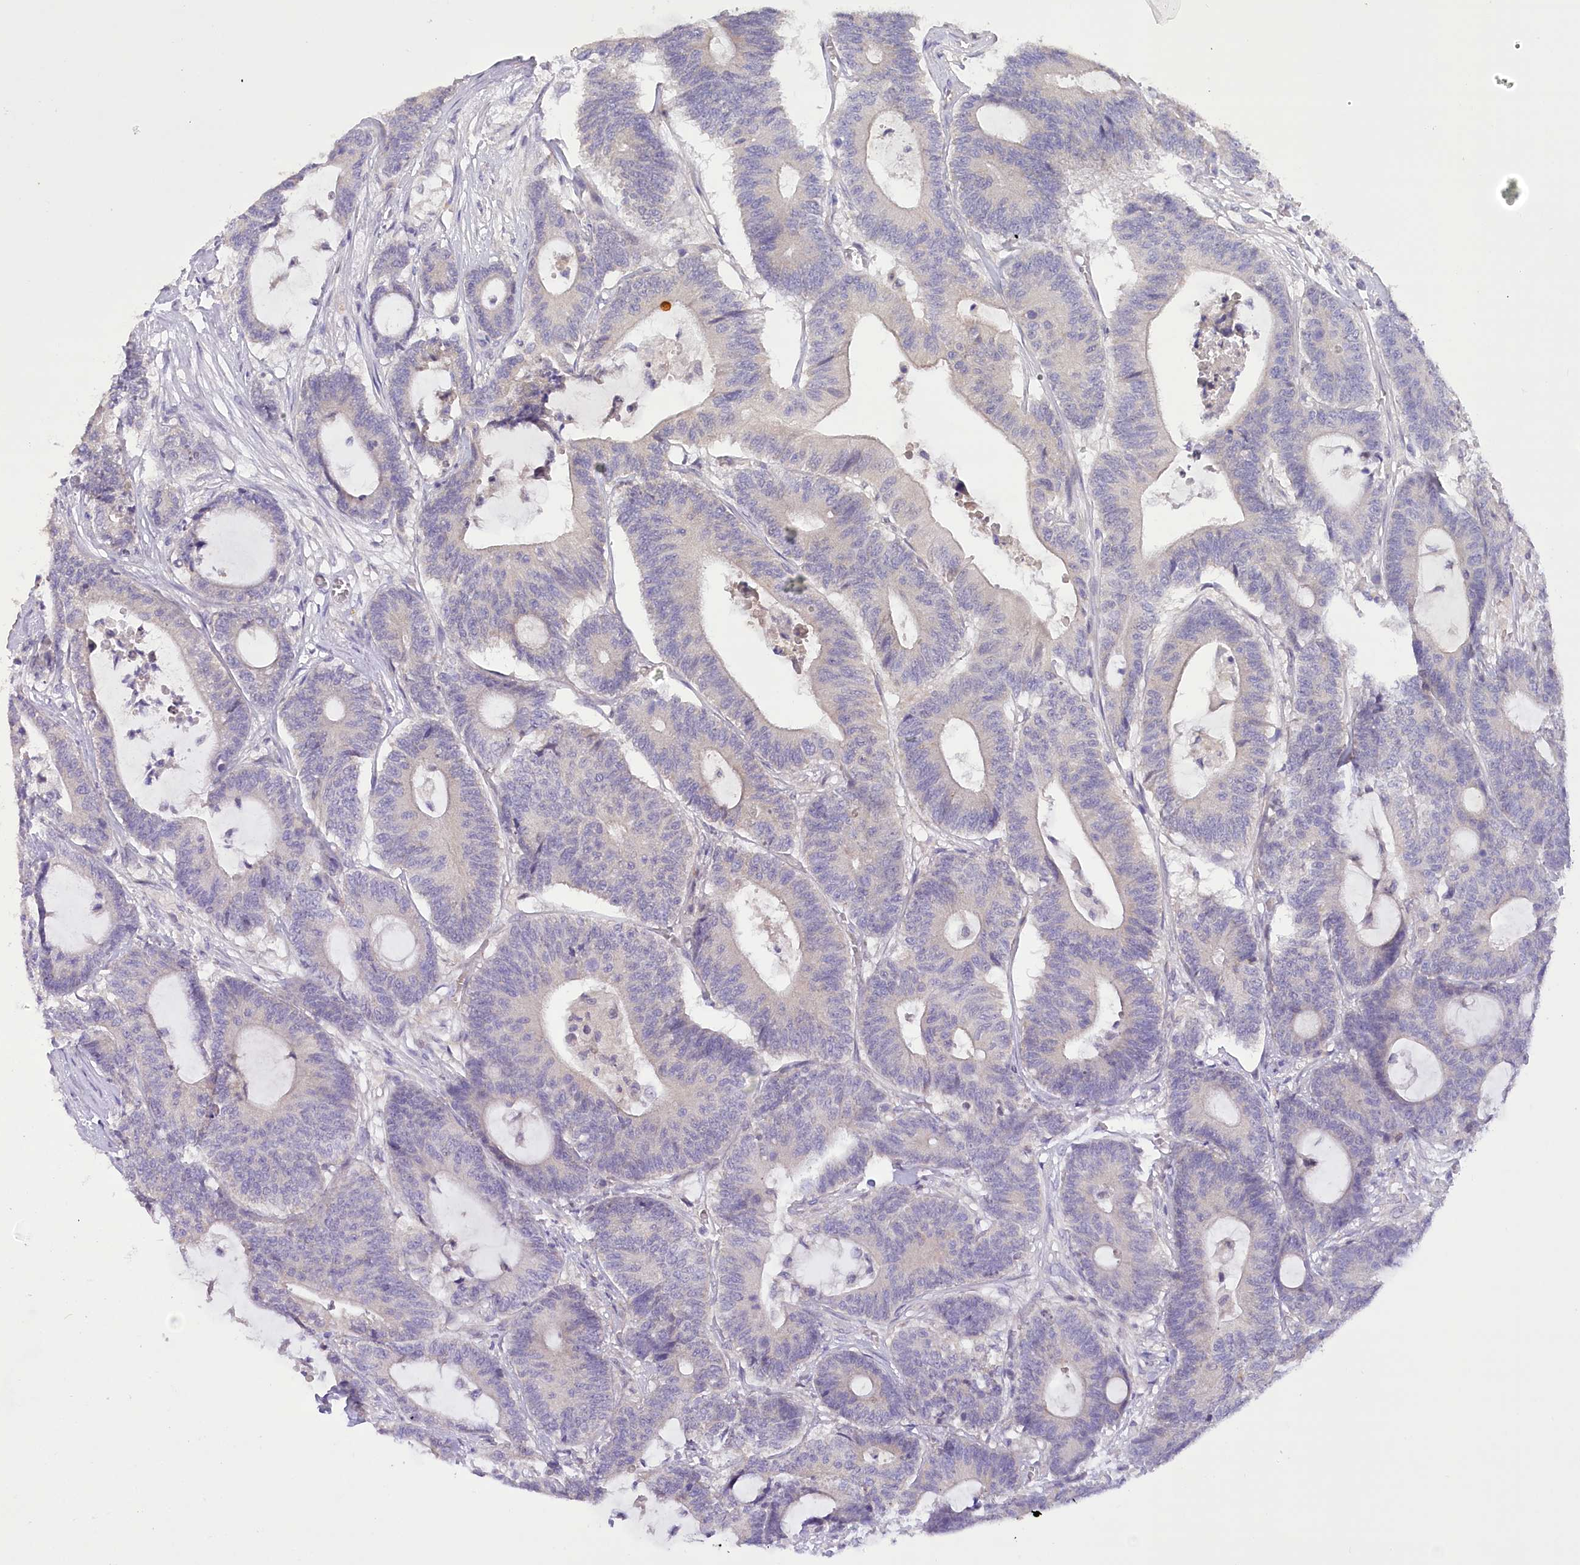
{"staining": {"intensity": "negative", "quantity": "none", "location": "none"}, "tissue": "colorectal cancer", "cell_type": "Tumor cells", "image_type": "cancer", "snomed": [{"axis": "morphology", "description": "Adenocarcinoma, NOS"}, {"axis": "topography", "description": "Colon"}], "caption": "A high-resolution histopathology image shows immunohistochemistry (IHC) staining of colorectal adenocarcinoma, which reveals no significant staining in tumor cells. (Brightfield microscopy of DAB immunohistochemistry (IHC) at high magnification).", "gene": "DCUN1D1", "patient": {"sex": "female", "age": 84}}